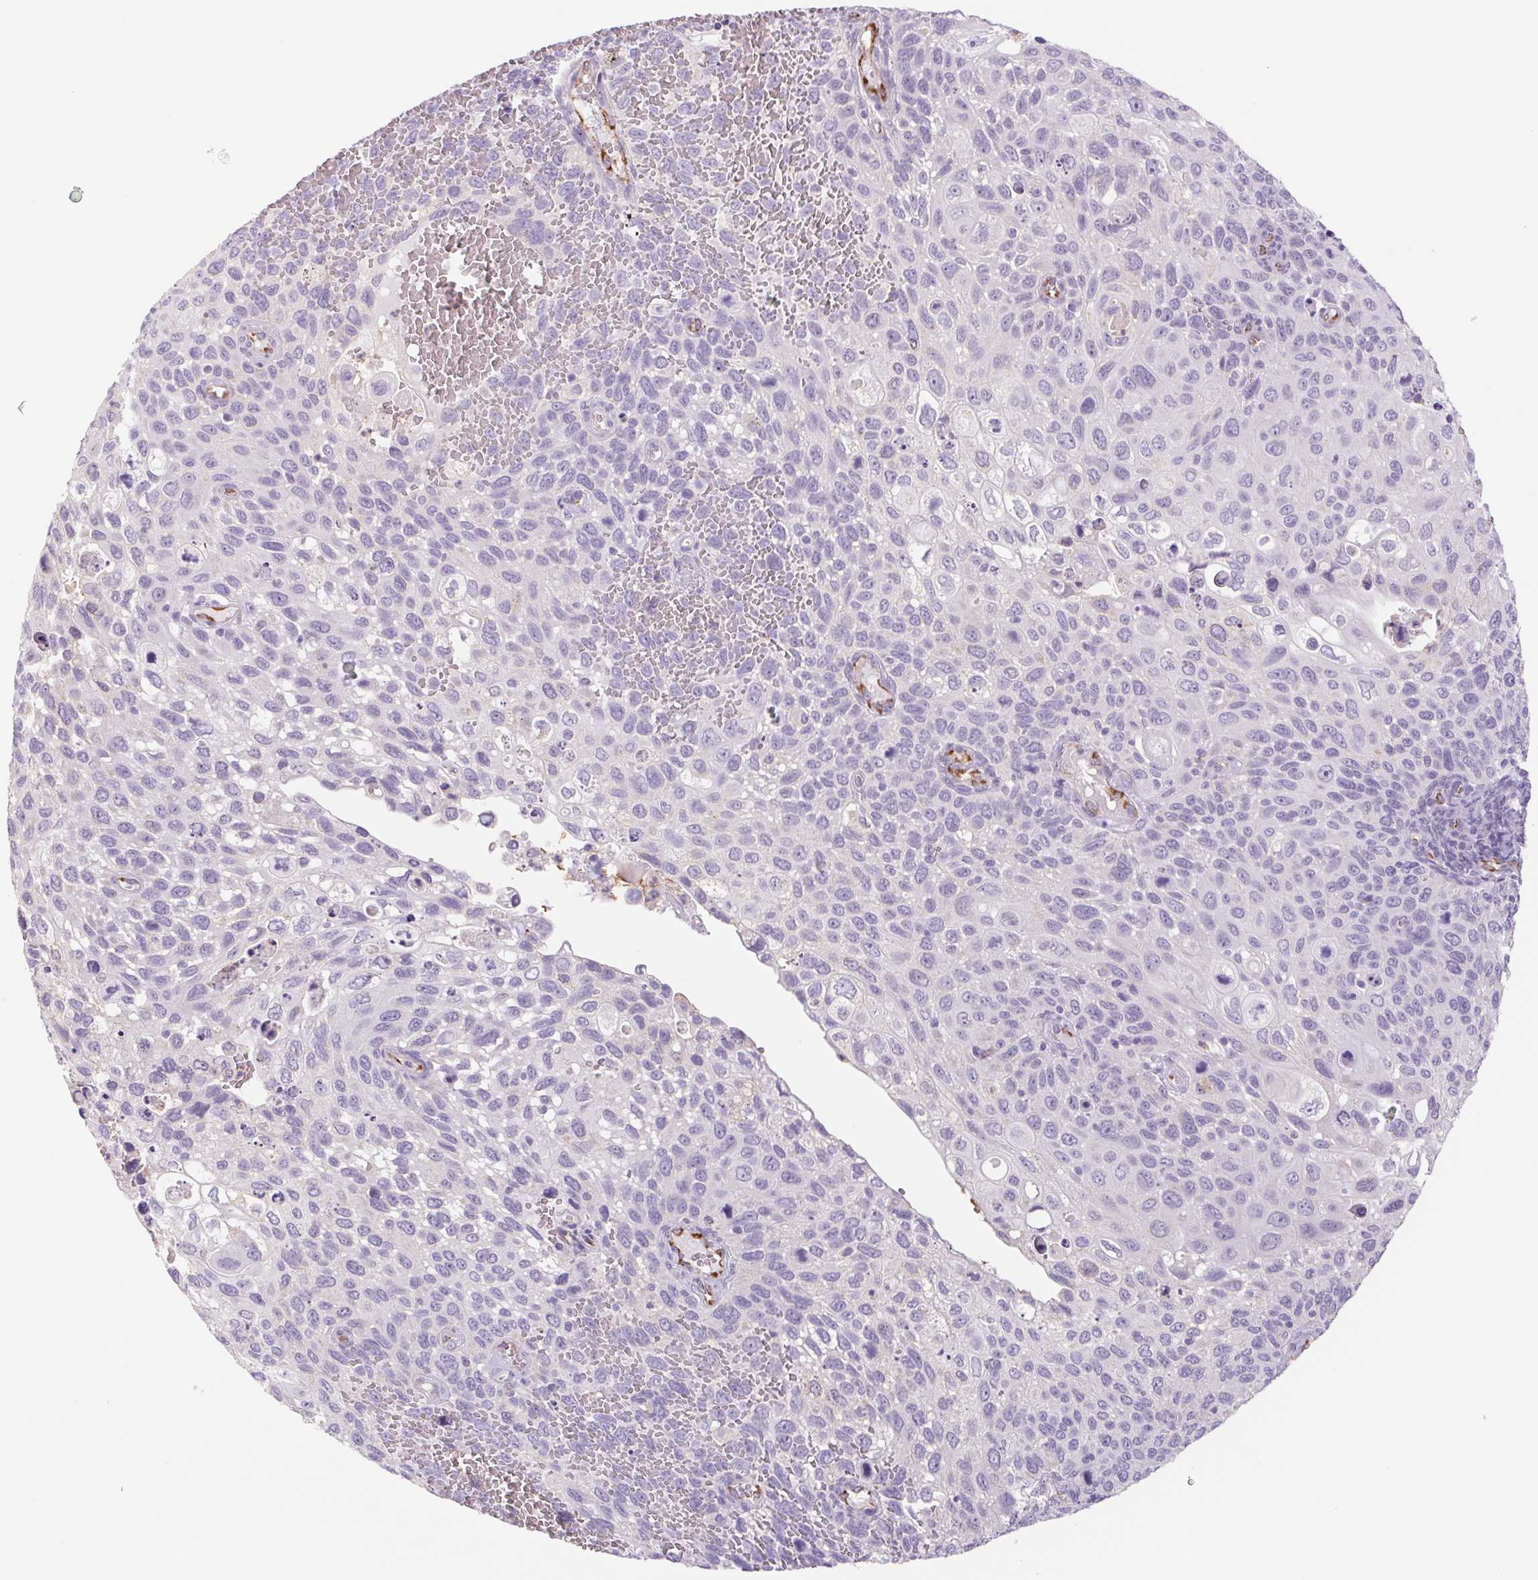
{"staining": {"intensity": "negative", "quantity": "none", "location": "none"}, "tissue": "cervical cancer", "cell_type": "Tumor cells", "image_type": "cancer", "snomed": [{"axis": "morphology", "description": "Squamous cell carcinoma, NOS"}, {"axis": "topography", "description": "Cervix"}], "caption": "Cervical cancer (squamous cell carcinoma) stained for a protein using immunohistochemistry displays no positivity tumor cells.", "gene": "IGFL3", "patient": {"sex": "female", "age": 70}}